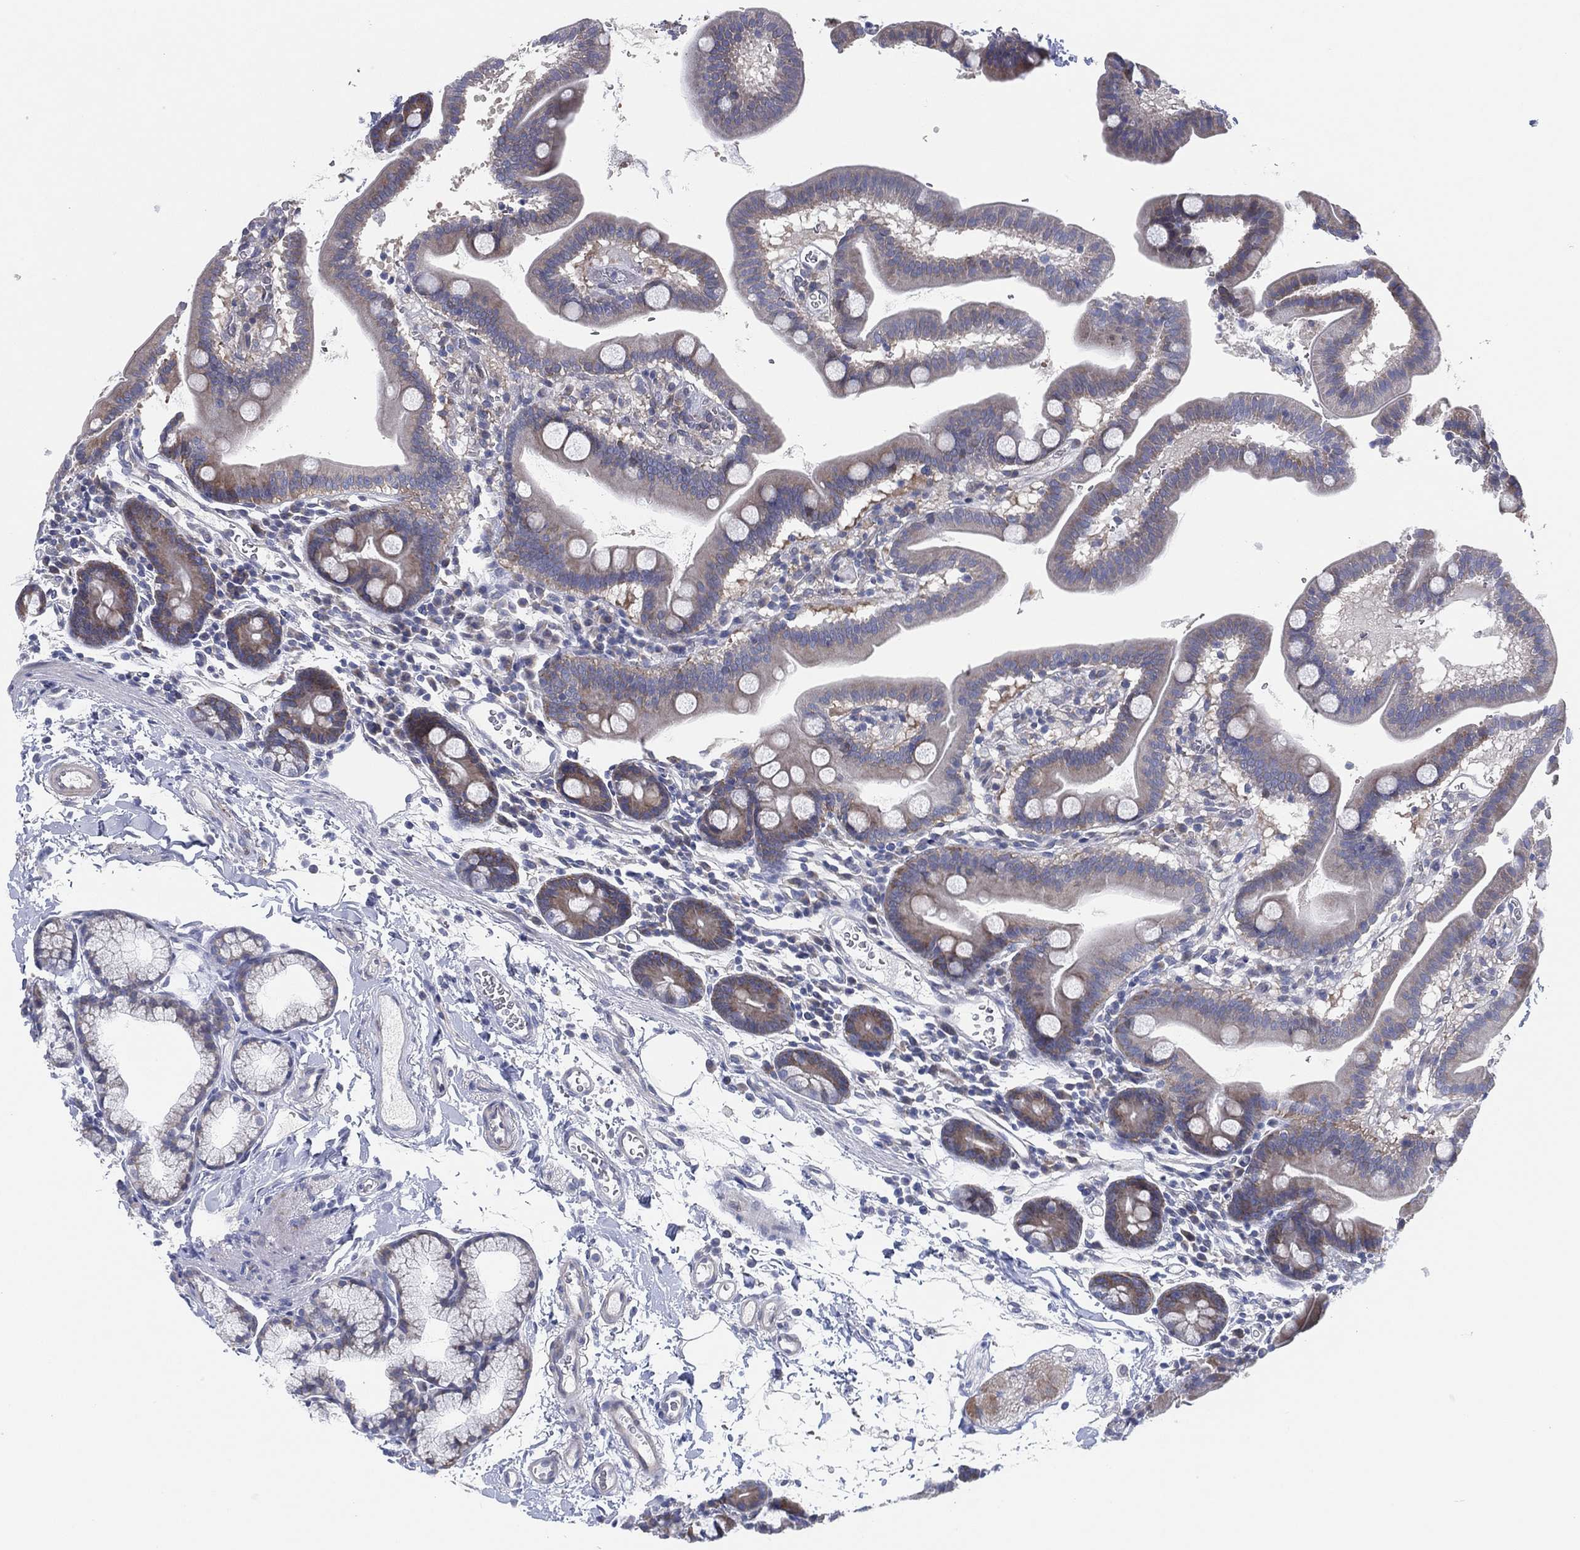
{"staining": {"intensity": "weak", "quantity": "<25%", "location": "cytoplasmic/membranous"}, "tissue": "duodenum", "cell_type": "Glandular cells", "image_type": "normal", "snomed": [{"axis": "morphology", "description": "Normal tissue, NOS"}, {"axis": "topography", "description": "Duodenum"}], "caption": "This histopathology image is of benign duodenum stained with immunohistochemistry (IHC) to label a protein in brown with the nuclei are counter-stained blue. There is no staining in glandular cells.", "gene": "HEATR4", "patient": {"sex": "male", "age": 59}}